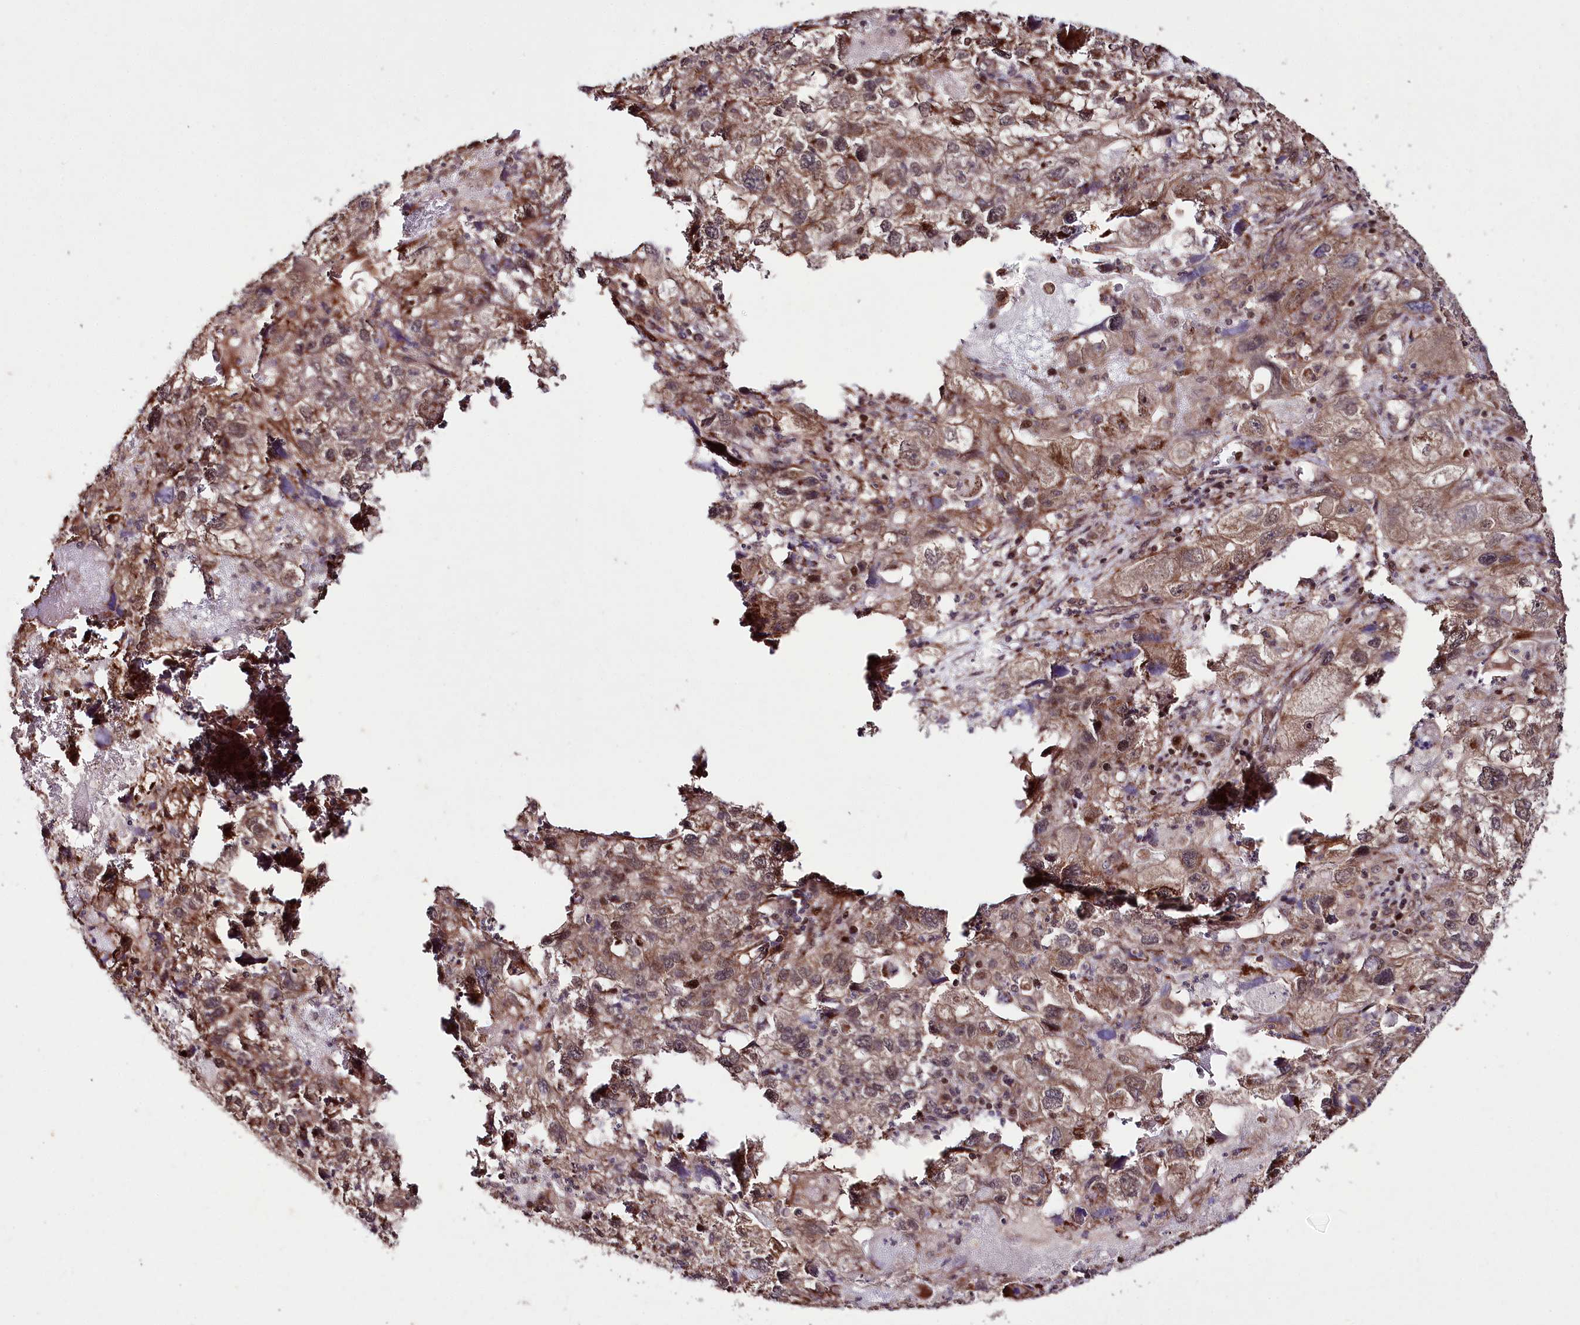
{"staining": {"intensity": "moderate", "quantity": ">75%", "location": "cytoplasmic/membranous"}, "tissue": "endometrial cancer", "cell_type": "Tumor cells", "image_type": "cancer", "snomed": [{"axis": "morphology", "description": "Adenocarcinoma, NOS"}, {"axis": "topography", "description": "Endometrium"}], "caption": "Protein staining of adenocarcinoma (endometrial) tissue displays moderate cytoplasmic/membranous positivity in approximately >75% of tumor cells.", "gene": "PHLDB1", "patient": {"sex": "female", "age": 49}}